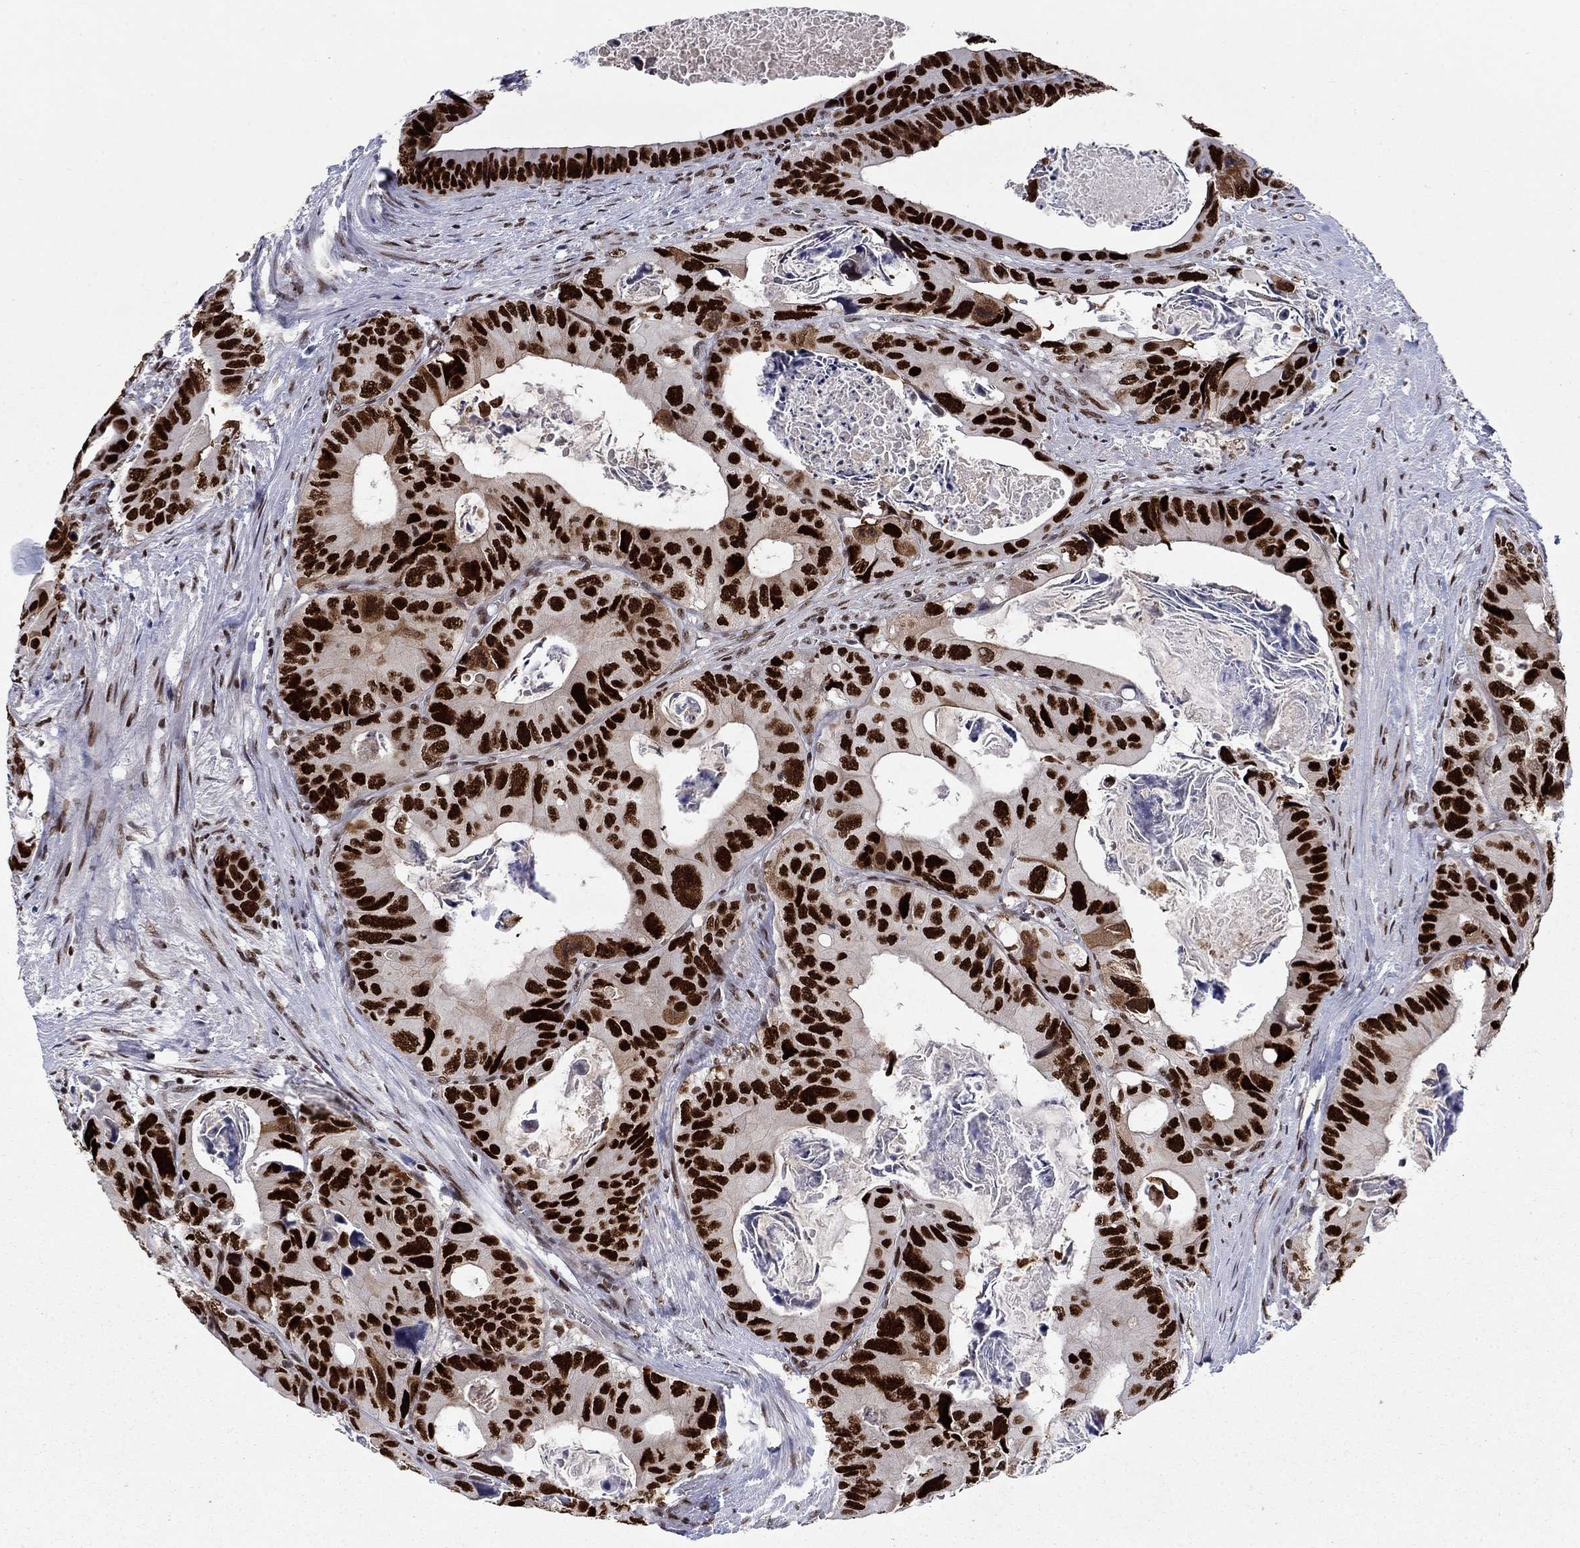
{"staining": {"intensity": "strong", "quantity": ">75%", "location": "nuclear"}, "tissue": "colorectal cancer", "cell_type": "Tumor cells", "image_type": "cancer", "snomed": [{"axis": "morphology", "description": "Adenocarcinoma, NOS"}, {"axis": "topography", "description": "Rectum"}], "caption": "This is a micrograph of IHC staining of adenocarcinoma (colorectal), which shows strong staining in the nuclear of tumor cells.", "gene": "RPRD1B", "patient": {"sex": "male", "age": 64}}